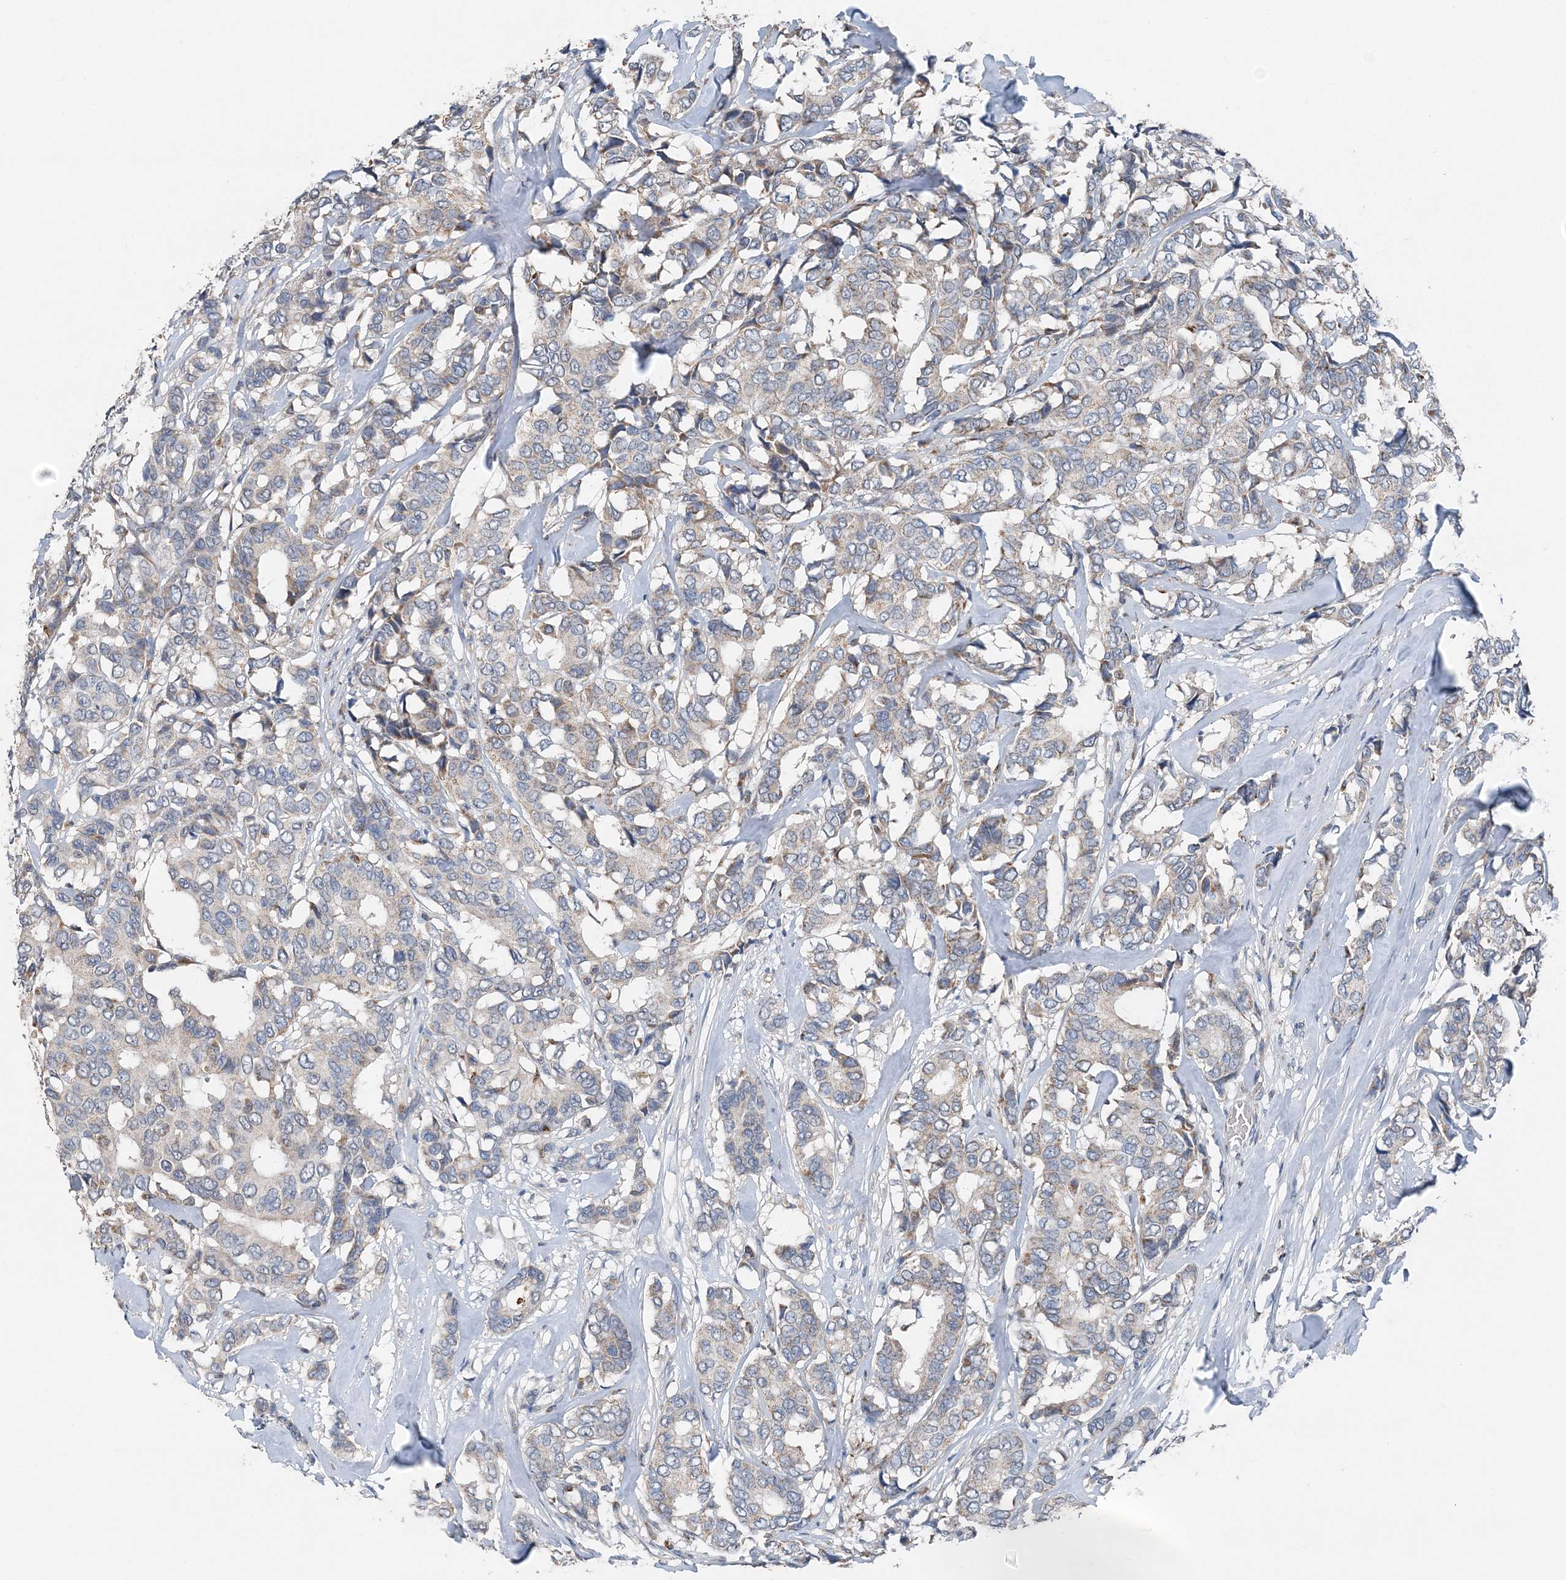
{"staining": {"intensity": "negative", "quantity": "none", "location": "none"}, "tissue": "breast cancer", "cell_type": "Tumor cells", "image_type": "cancer", "snomed": [{"axis": "morphology", "description": "Duct carcinoma"}, {"axis": "topography", "description": "Breast"}], "caption": "Immunohistochemistry (IHC) of invasive ductal carcinoma (breast) exhibits no positivity in tumor cells.", "gene": "SPRY2", "patient": {"sex": "female", "age": 87}}